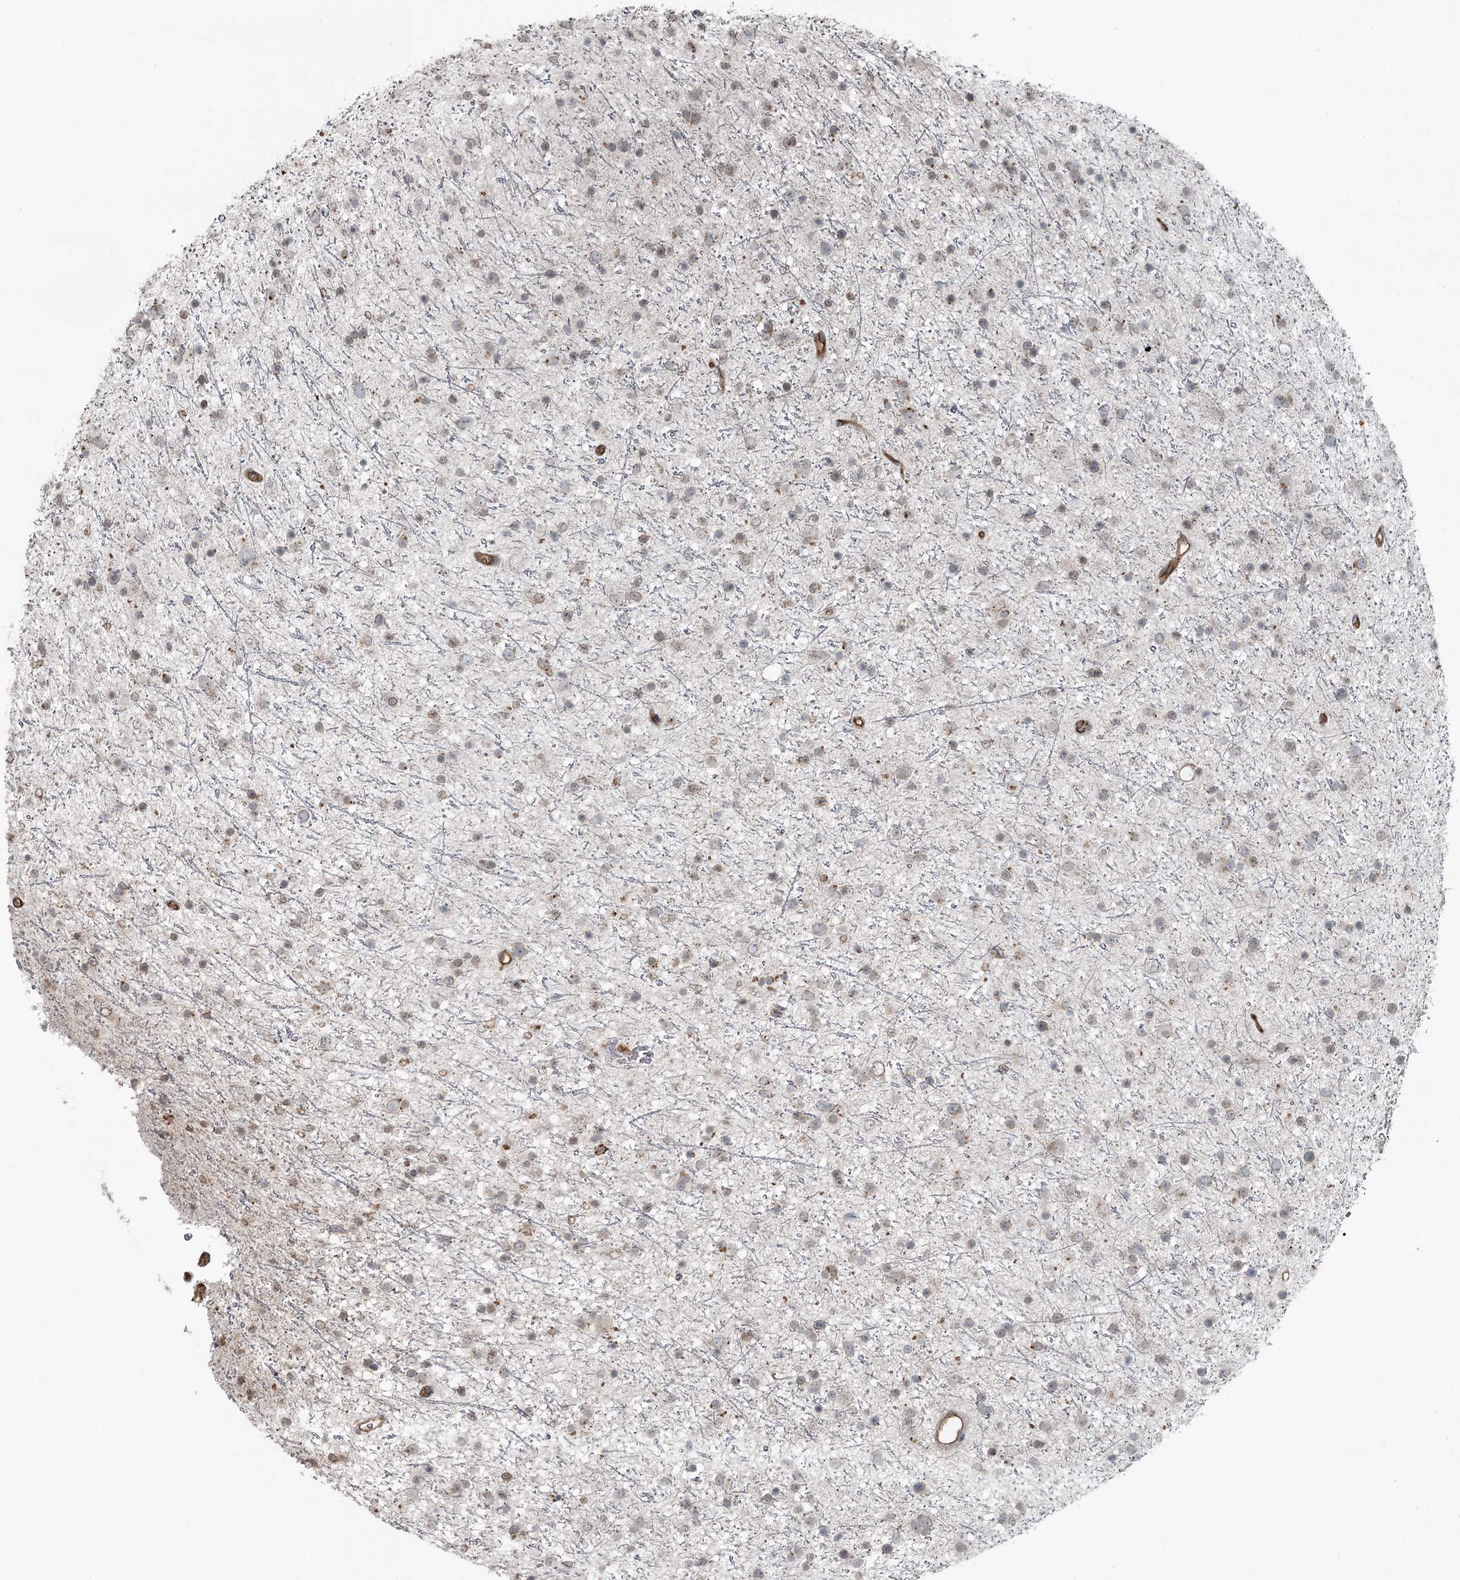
{"staining": {"intensity": "negative", "quantity": "none", "location": "none"}, "tissue": "glioma", "cell_type": "Tumor cells", "image_type": "cancer", "snomed": [{"axis": "morphology", "description": "Glioma, malignant, Low grade"}, {"axis": "topography", "description": "Cerebral cortex"}], "caption": "The immunohistochemistry (IHC) photomicrograph has no significant expression in tumor cells of glioma tissue.", "gene": "SLC39A8", "patient": {"sex": "female", "age": 39}}